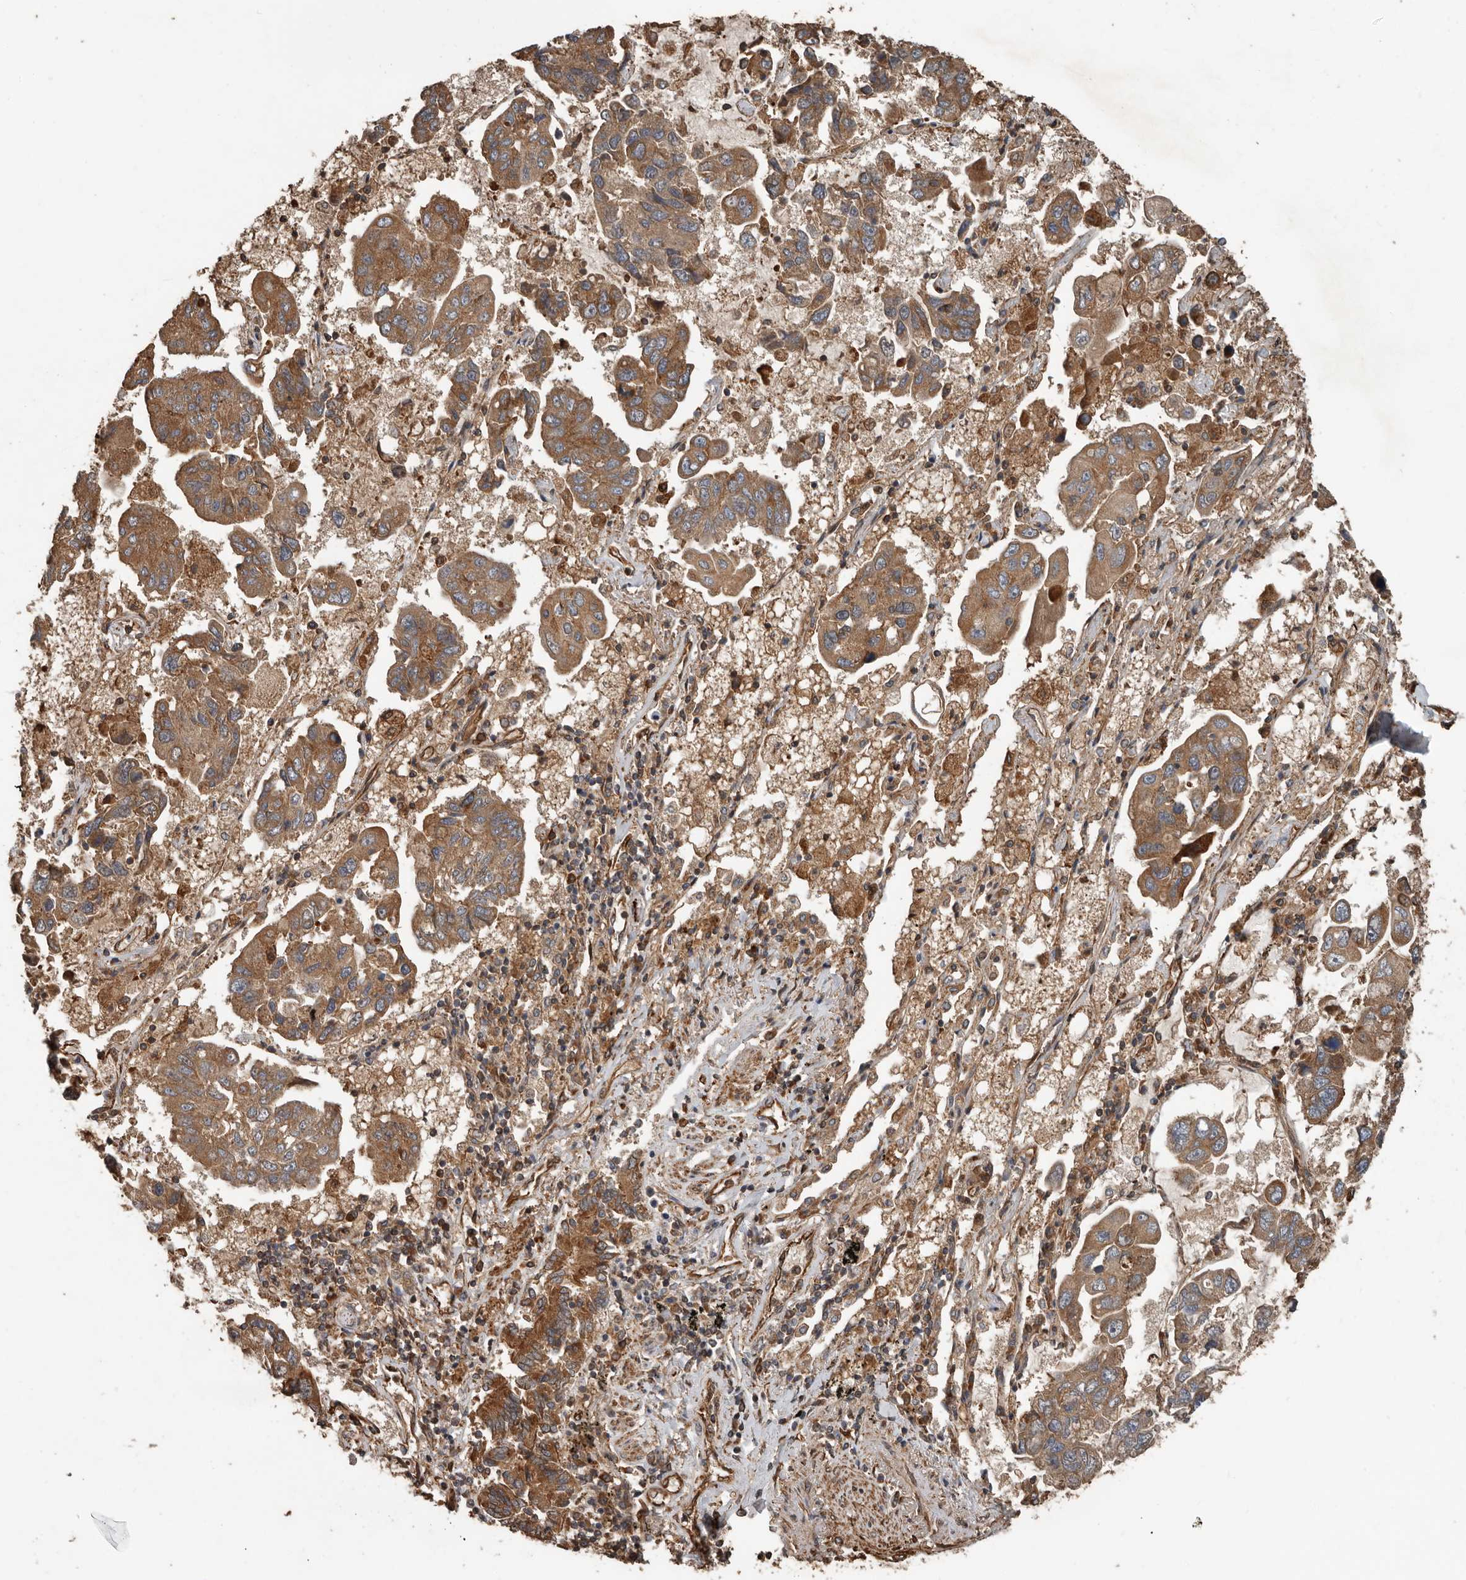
{"staining": {"intensity": "moderate", "quantity": ">75%", "location": "cytoplasmic/membranous"}, "tissue": "lung cancer", "cell_type": "Tumor cells", "image_type": "cancer", "snomed": [{"axis": "morphology", "description": "Adenocarcinoma, NOS"}, {"axis": "topography", "description": "Lung"}], "caption": "Protein expression analysis of human lung cancer (adenocarcinoma) reveals moderate cytoplasmic/membranous staining in approximately >75% of tumor cells. Ihc stains the protein in brown and the nuclei are stained blue.", "gene": "YOD1", "patient": {"sex": "male", "age": 64}}